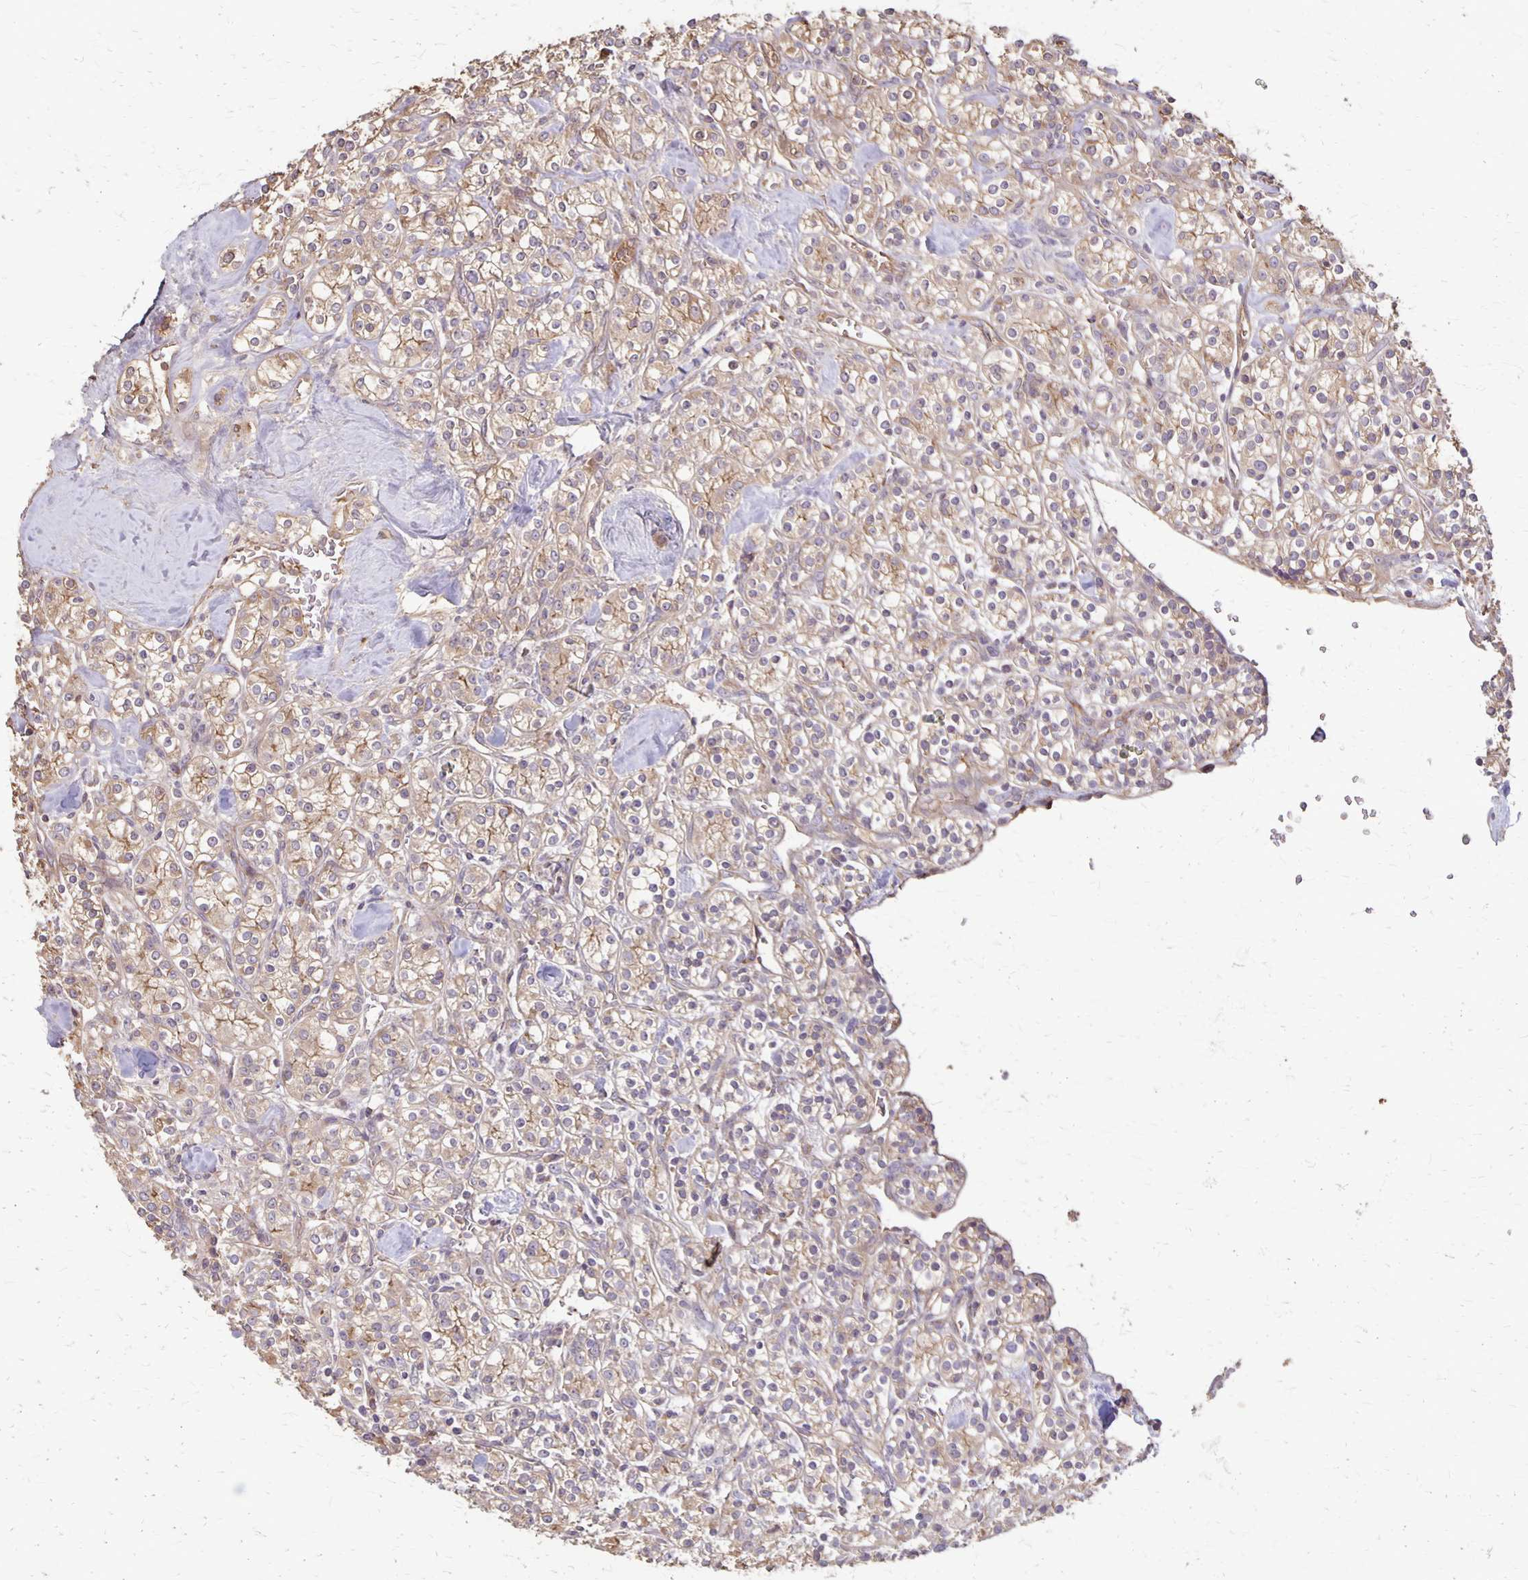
{"staining": {"intensity": "weak", "quantity": ">75%", "location": "cytoplasmic/membranous"}, "tissue": "renal cancer", "cell_type": "Tumor cells", "image_type": "cancer", "snomed": [{"axis": "morphology", "description": "Adenocarcinoma, NOS"}, {"axis": "topography", "description": "Kidney"}], "caption": "Renal adenocarcinoma was stained to show a protein in brown. There is low levels of weak cytoplasmic/membranous staining in about >75% of tumor cells.", "gene": "PROM2", "patient": {"sex": "male", "age": 77}}